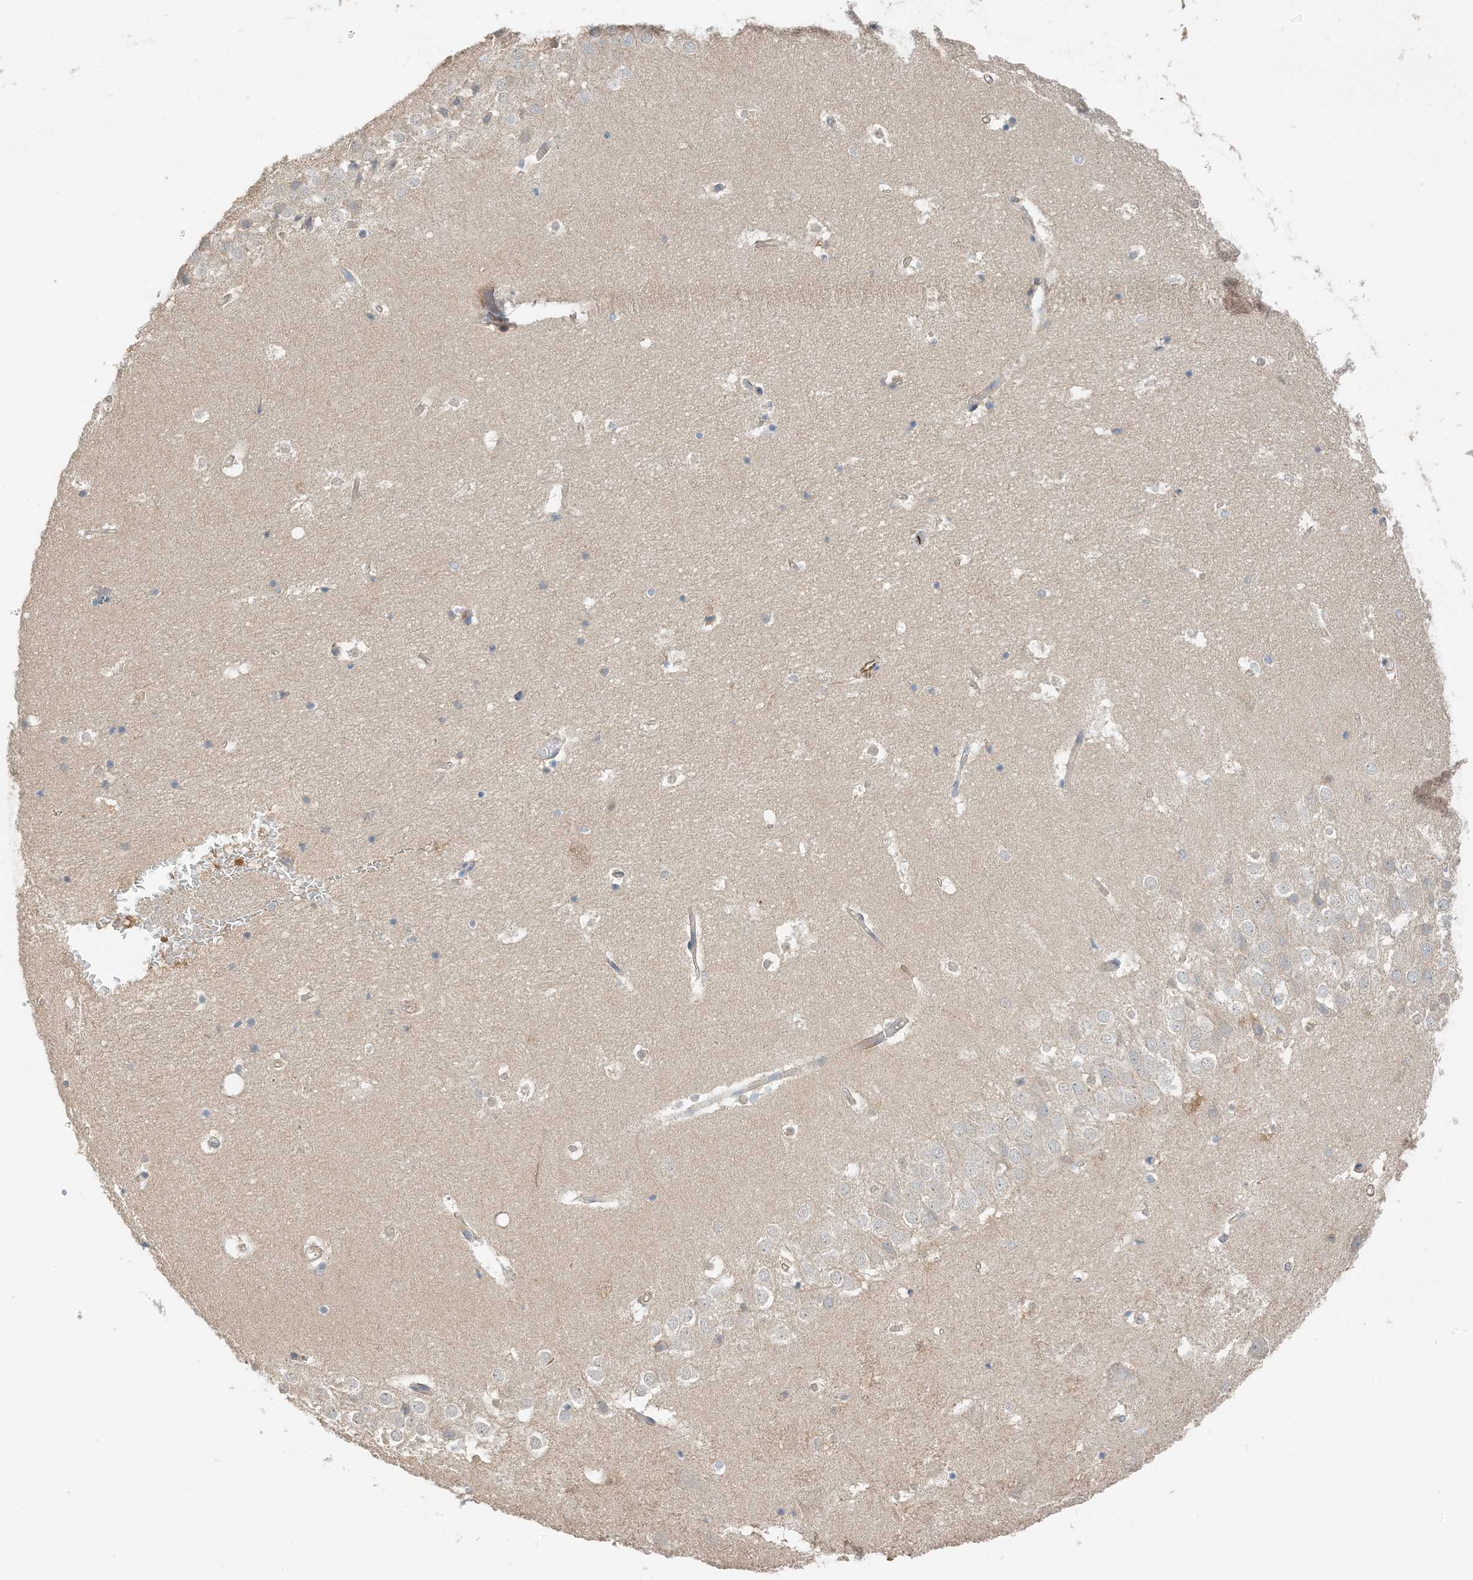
{"staining": {"intensity": "negative", "quantity": "none", "location": "none"}, "tissue": "hippocampus", "cell_type": "Glial cells", "image_type": "normal", "snomed": [{"axis": "morphology", "description": "Normal tissue, NOS"}, {"axis": "topography", "description": "Hippocampus"}], "caption": "High magnification brightfield microscopy of benign hippocampus stained with DAB (3,3'-diaminobenzidine) (brown) and counterstained with hematoxylin (blue): glial cells show no significant staining. (DAB (3,3'-diaminobenzidine) immunohistochemistry, high magnification).", "gene": "KIFBP", "patient": {"sex": "female", "age": 52}}